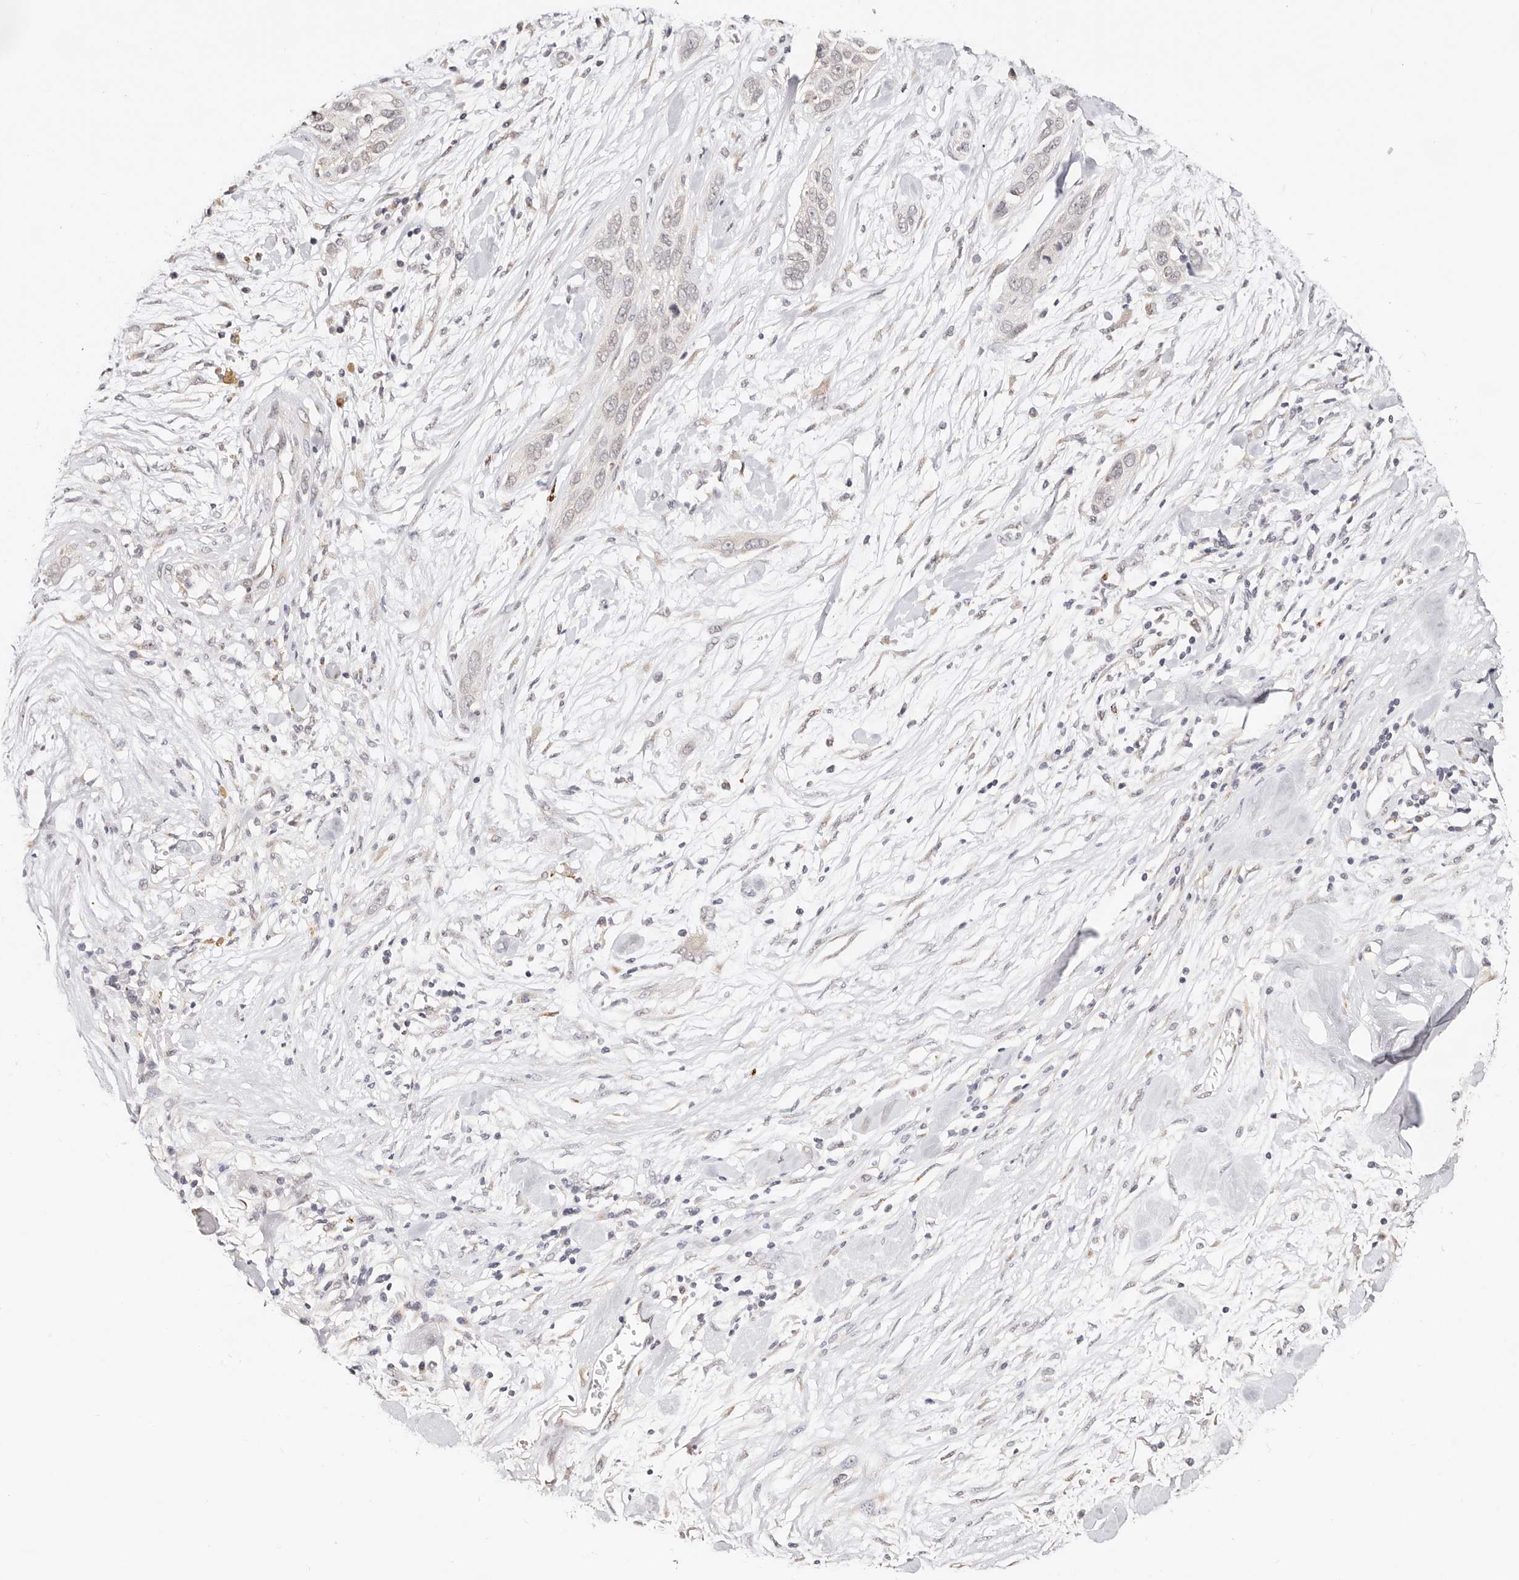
{"staining": {"intensity": "negative", "quantity": "none", "location": "none"}, "tissue": "pancreatic cancer", "cell_type": "Tumor cells", "image_type": "cancer", "snomed": [{"axis": "morphology", "description": "Adenocarcinoma, NOS"}, {"axis": "topography", "description": "Pancreas"}], "caption": "High magnification brightfield microscopy of pancreatic adenocarcinoma stained with DAB (brown) and counterstained with hematoxylin (blue): tumor cells show no significant positivity.", "gene": "VIPAS39", "patient": {"sex": "female", "age": 60}}